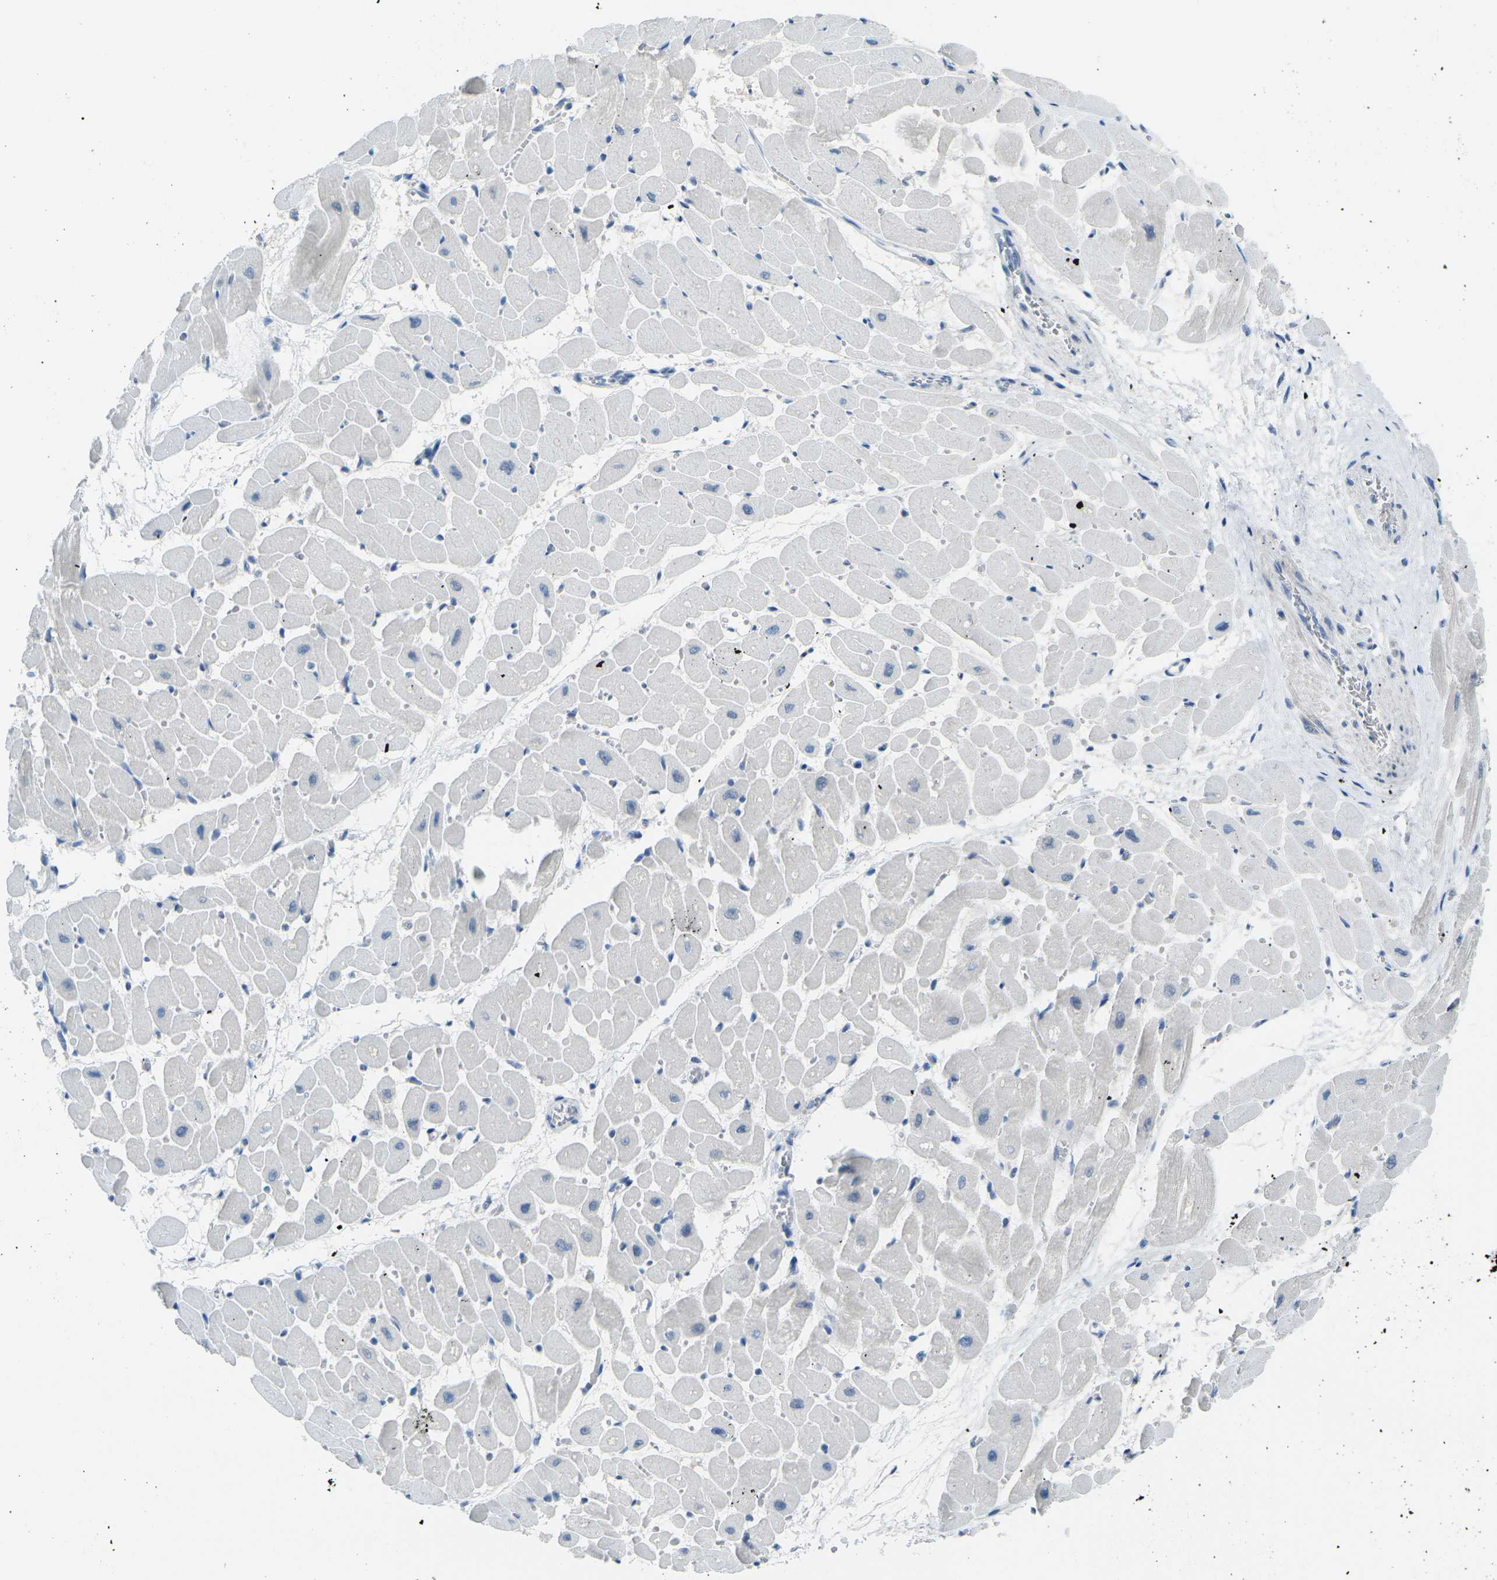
{"staining": {"intensity": "negative", "quantity": "none", "location": "none"}, "tissue": "heart muscle", "cell_type": "Cardiomyocytes", "image_type": "normal", "snomed": [{"axis": "morphology", "description": "Normal tissue, NOS"}, {"axis": "topography", "description": "Heart"}], "caption": "Cardiomyocytes show no significant staining in benign heart muscle.", "gene": "SPTBN2", "patient": {"sex": "male", "age": 45}}